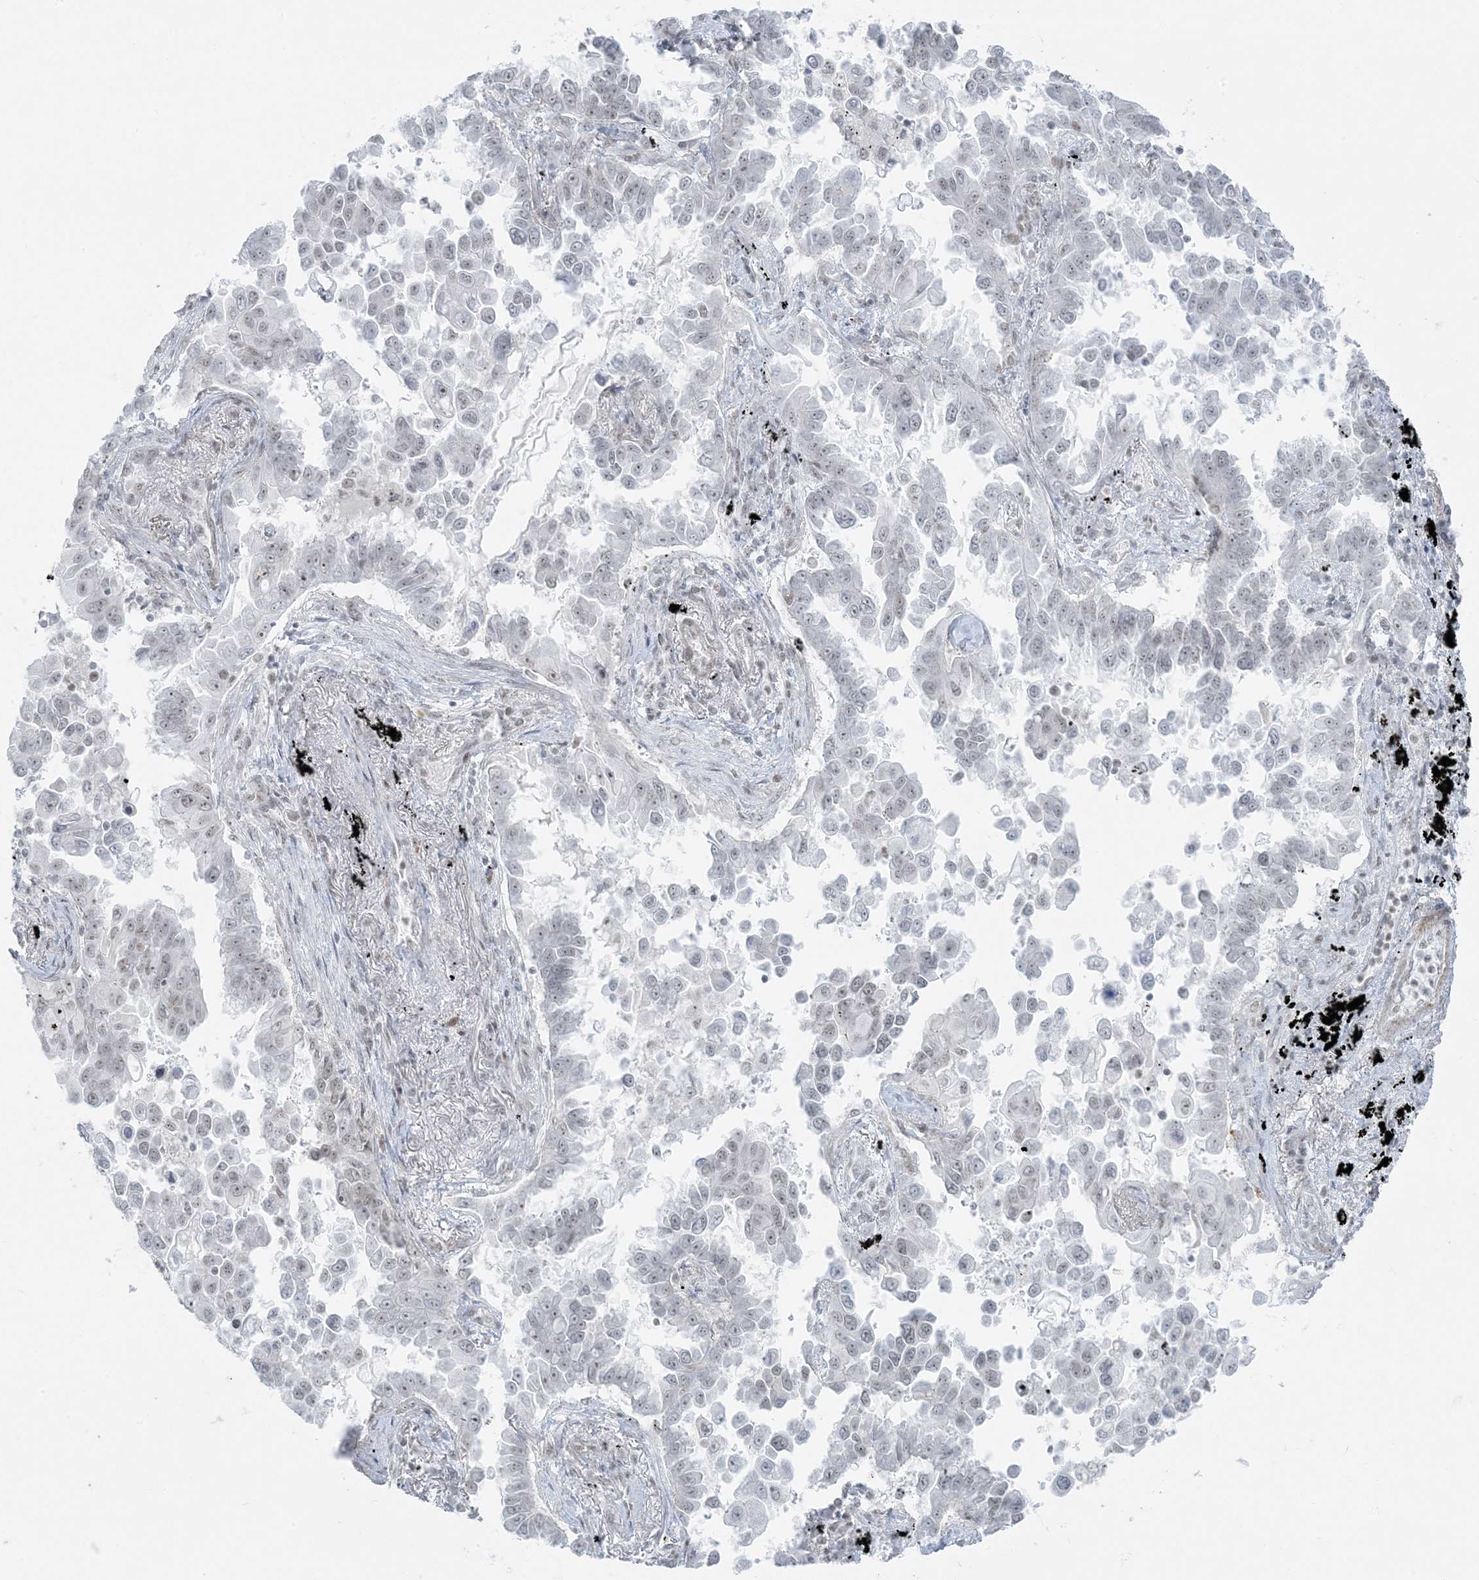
{"staining": {"intensity": "weak", "quantity": "<25%", "location": "nuclear"}, "tissue": "lung cancer", "cell_type": "Tumor cells", "image_type": "cancer", "snomed": [{"axis": "morphology", "description": "Adenocarcinoma, NOS"}, {"axis": "topography", "description": "Lung"}], "caption": "Immunohistochemistry (IHC) of human lung adenocarcinoma reveals no expression in tumor cells.", "gene": "ZNF787", "patient": {"sex": "female", "age": 67}}